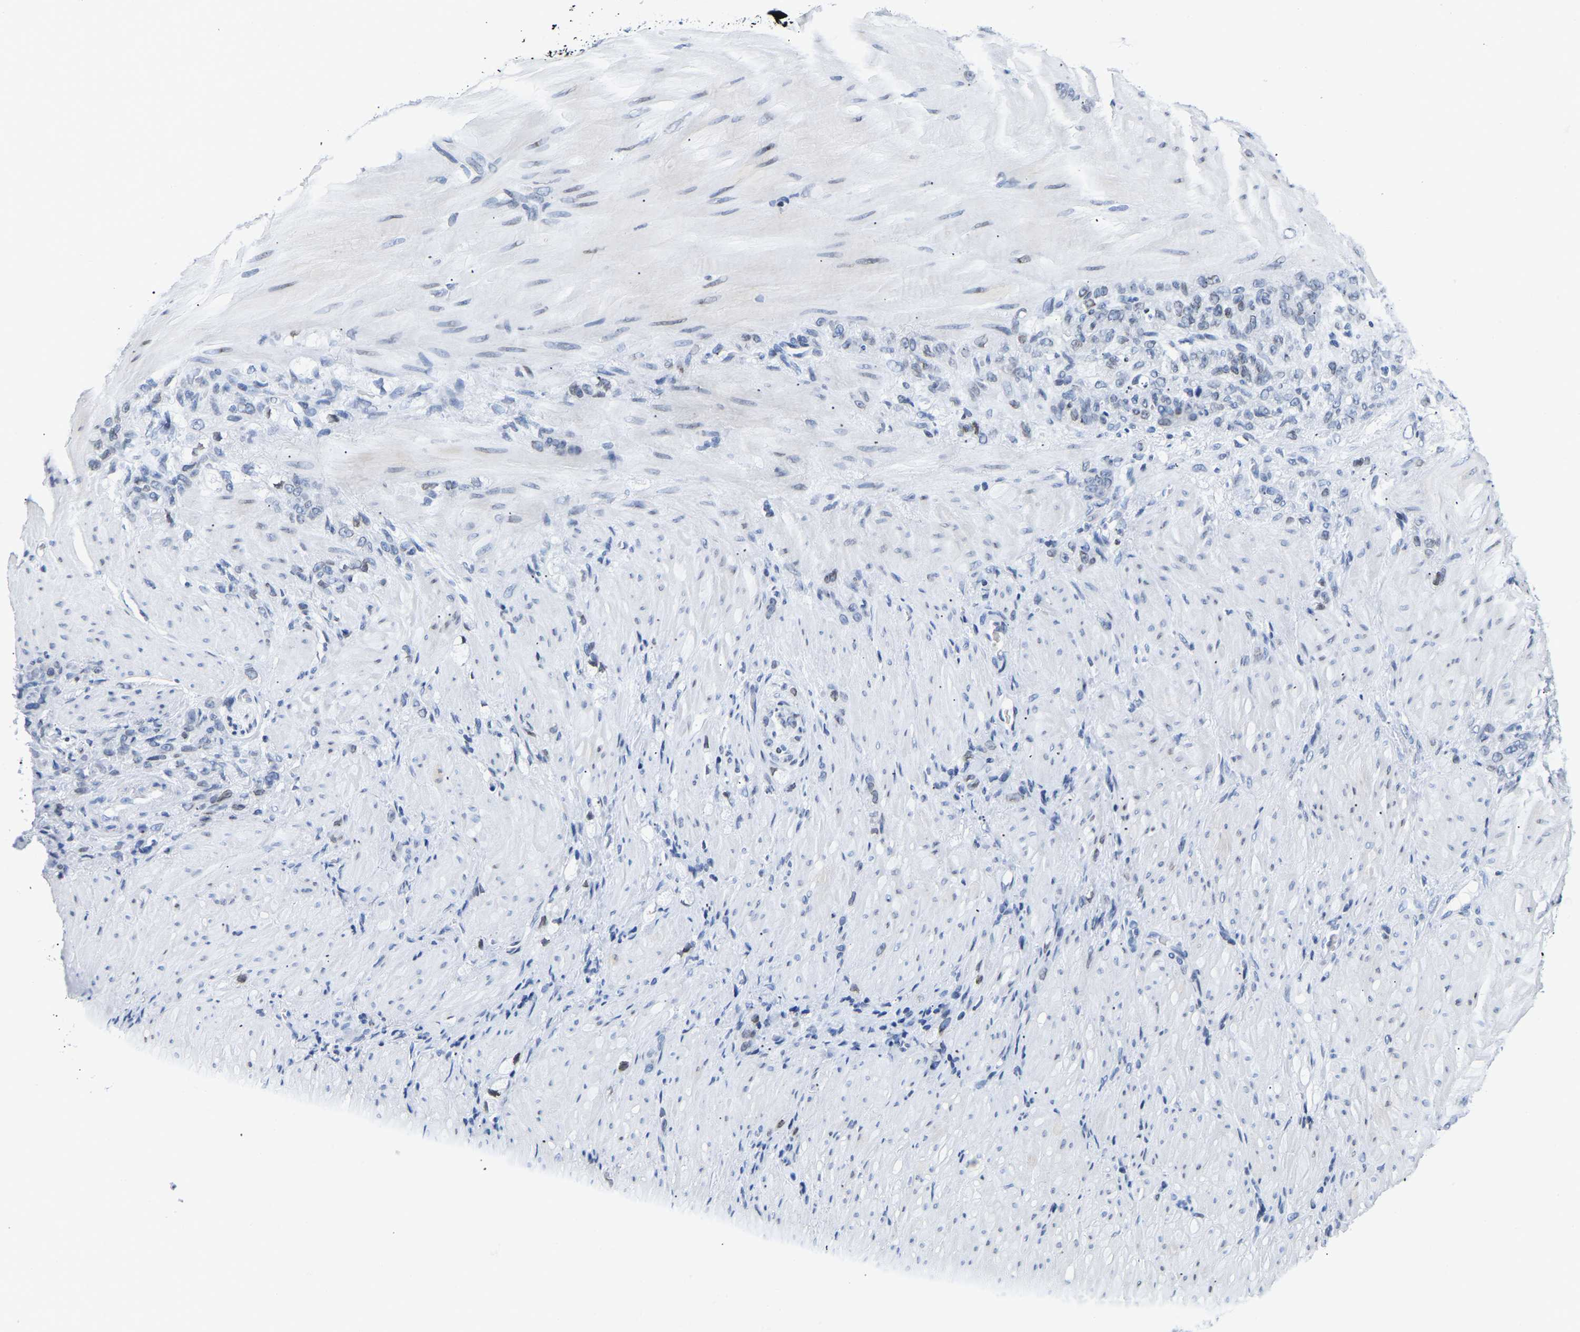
{"staining": {"intensity": "weak", "quantity": "<25%", "location": "nuclear"}, "tissue": "stomach cancer", "cell_type": "Tumor cells", "image_type": "cancer", "snomed": [{"axis": "morphology", "description": "Normal tissue, NOS"}, {"axis": "morphology", "description": "Adenocarcinoma, NOS"}, {"axis": "topography", "description": "Stomach"}], "caption": "IHC of human stomach cancer demonstrates no expression in tumor cells. (Brightfield microscopy of DAB (3,3'-diaminobenzidine) IHC at high magnification).", "gene": "UPK3A", "patient": {"sex": "male", "age": 82}}